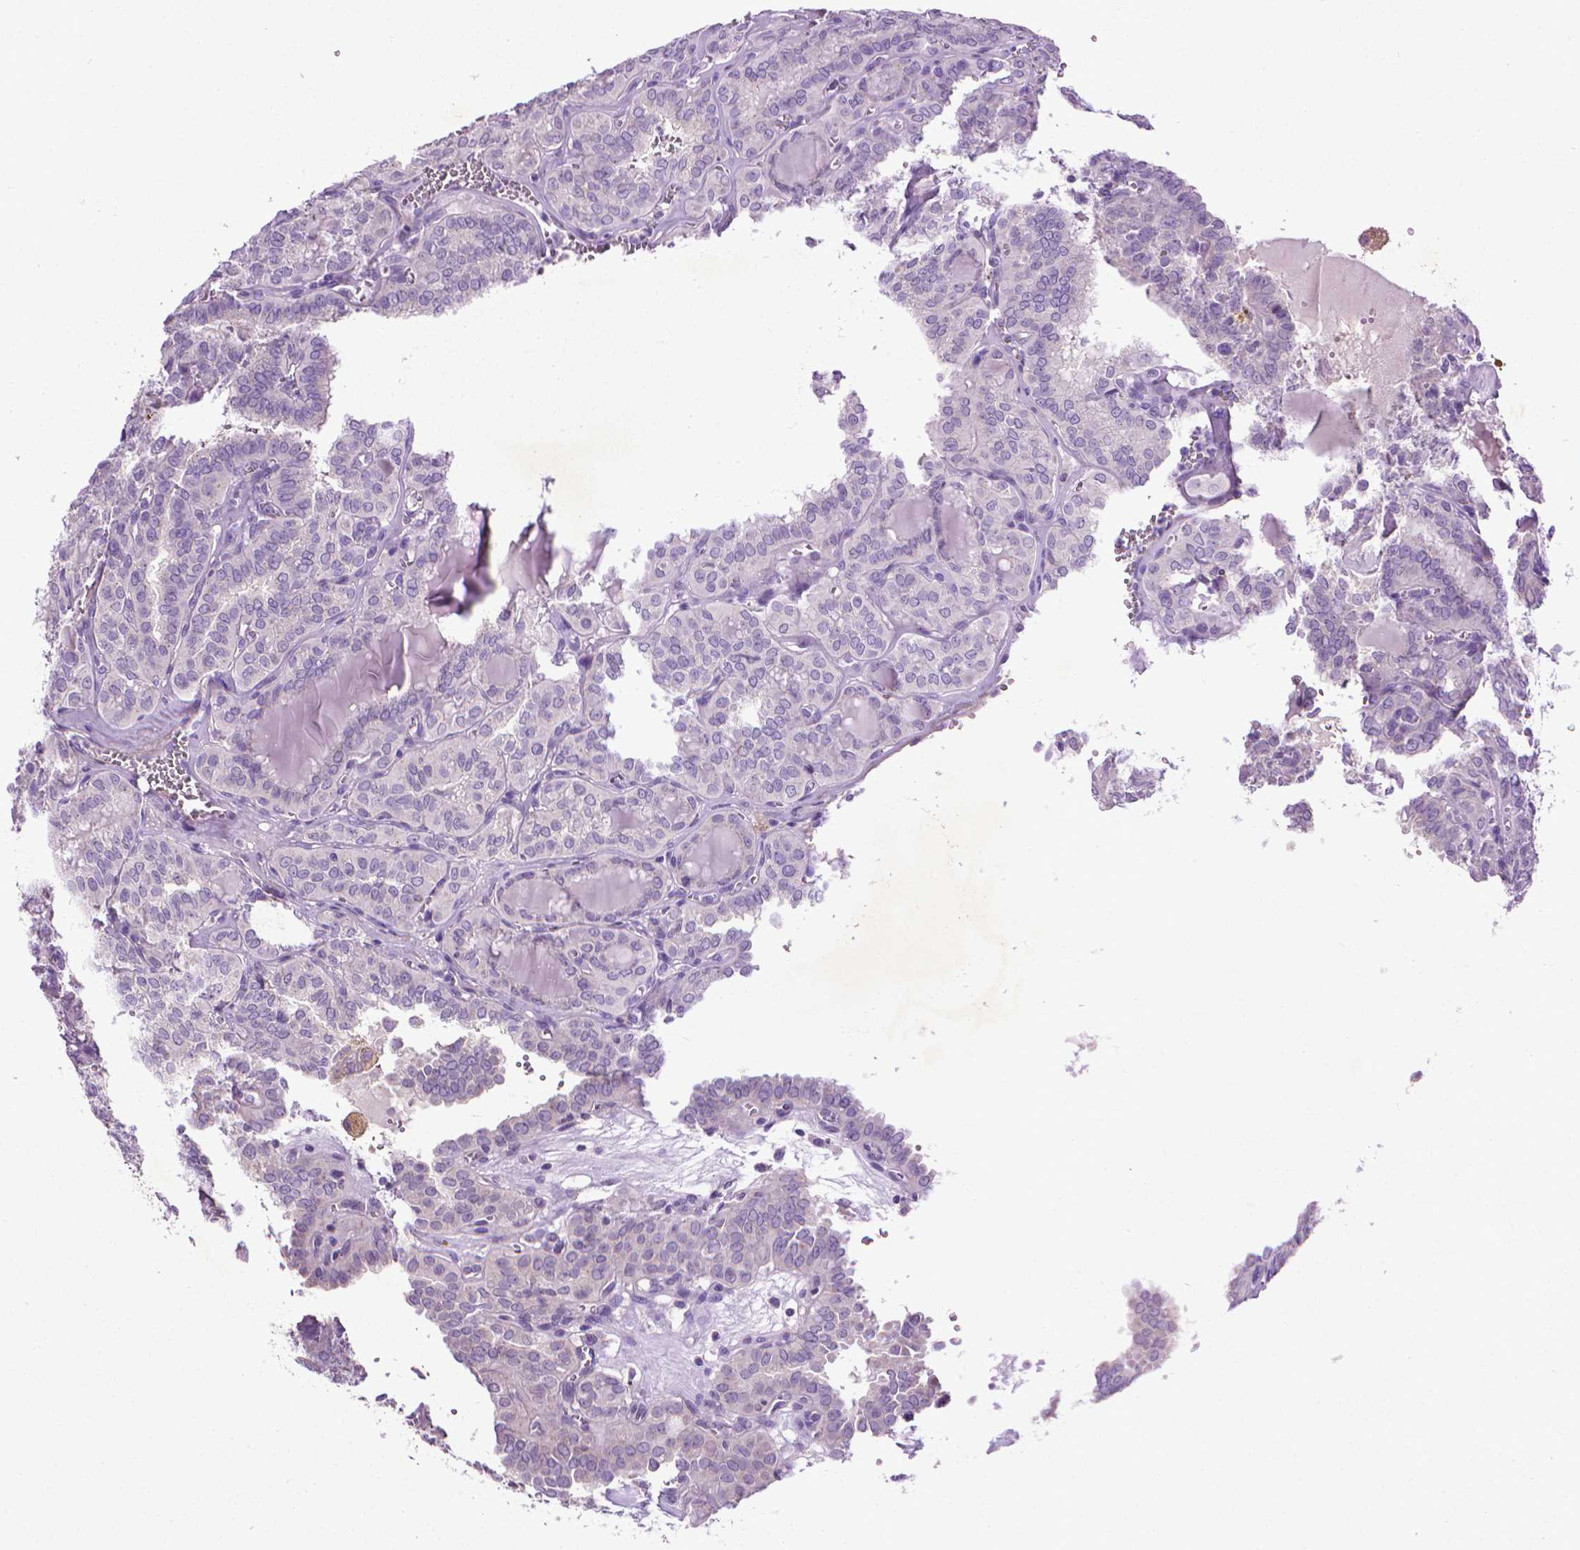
{"staining": {"intensity": "negative", "quantity": "none", "location": "none"}, "tissue": "thyroid cancer", "cell_type": "Tumor cells", "image_type": "cancer", "snomed": [{"axis": "morphology", "description": "Papillary adenocarcinoma, NOS"}, {"axis": "topography", "description": "Thyroid gland"}], "caption": "Tumor cells show no significant protein positivity in papillary adenocarcinoma (thyroid). (DAB (3,3'-diaminobenzidine) IHC visualized using brightfield microscopy, high magnification).", "gene": "AQP10", "patient": {"sex": "female", "age": 41}}